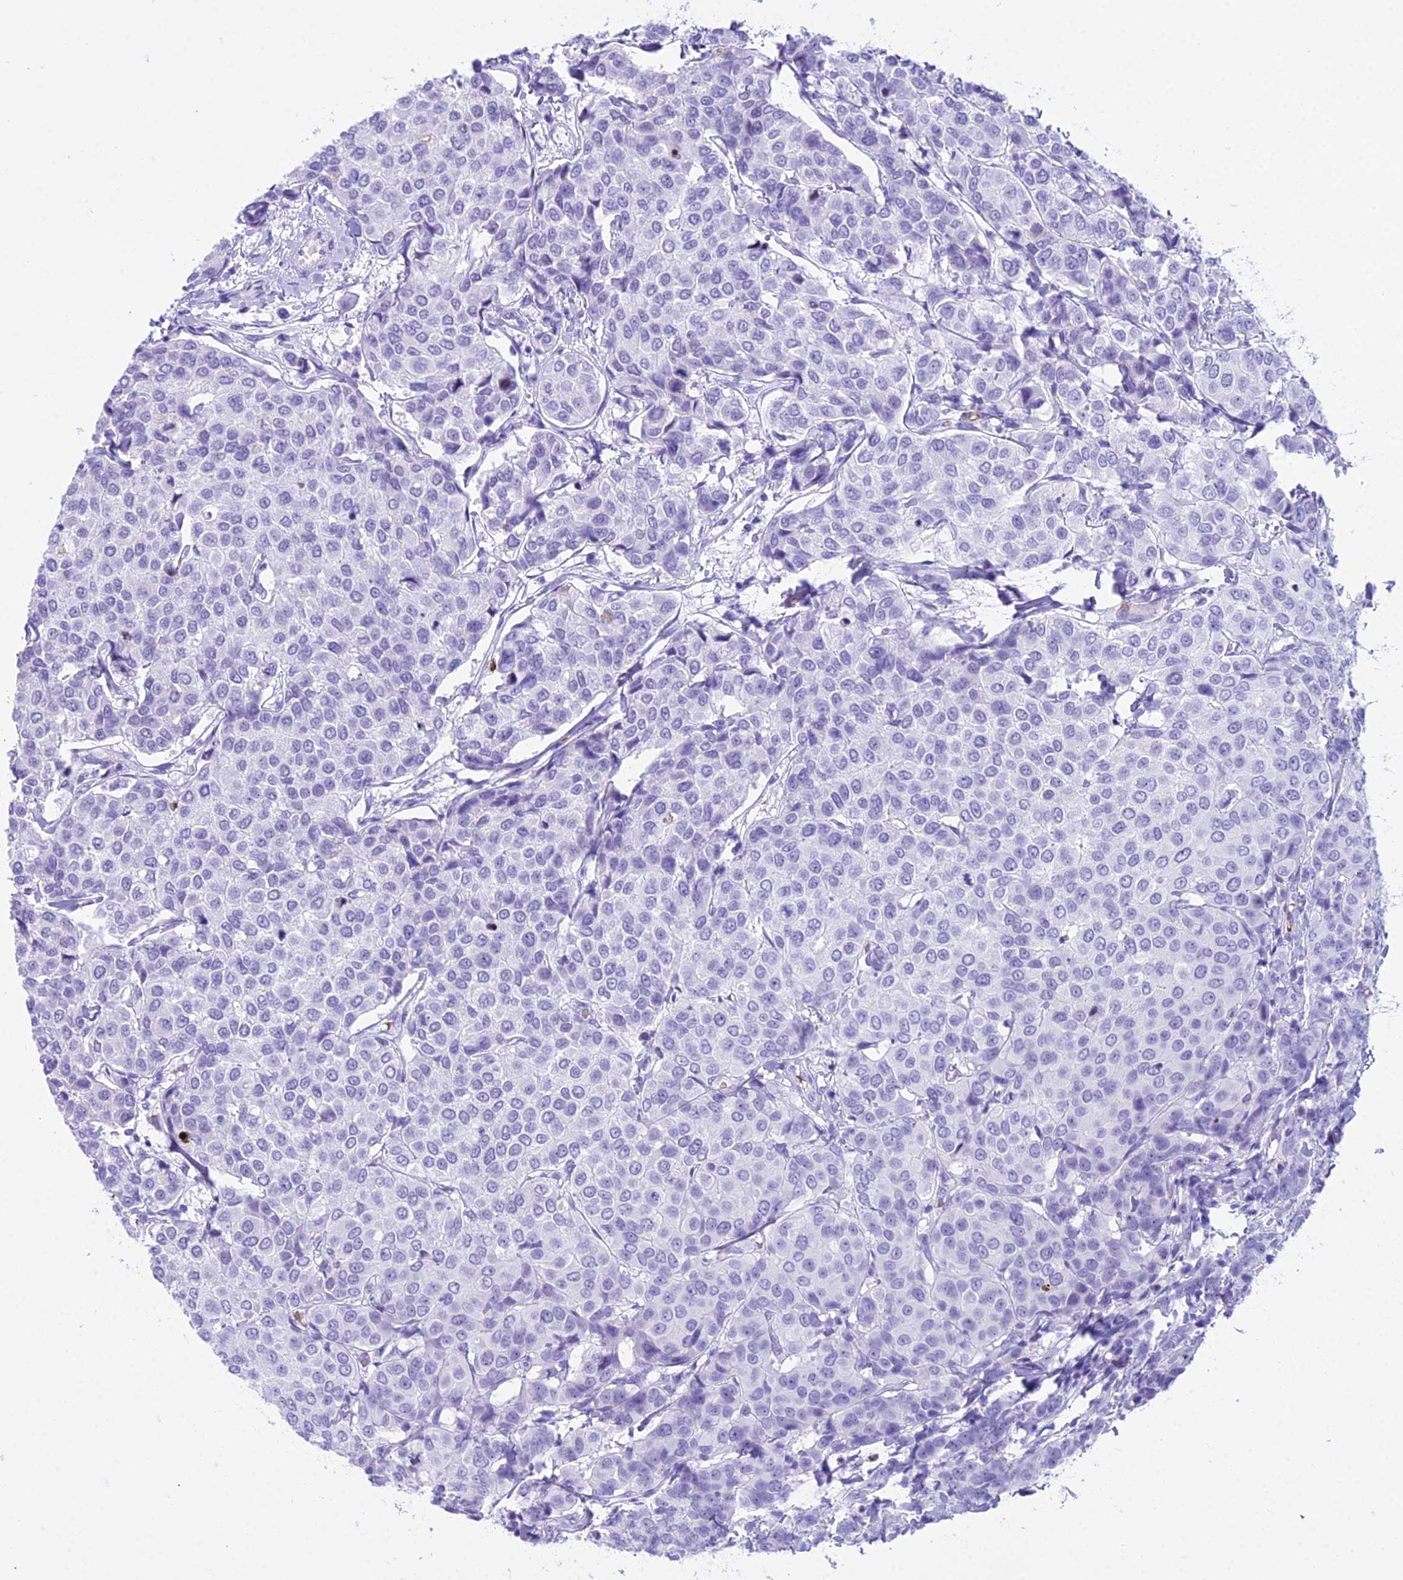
{"staining": {"intensity": "negative", "quantity": "none", "location": "none"}, "tissue": "breast cancer", "cell_type": "Tumor cells", "image_type": "cancer", "snomed": [{"axis": "morphology", "description": "Duct carcinoma"}, {"axis": "topography", "description": "Breast"}], "caption": "Protein analysis of breast cancer displays no significant expression in tumor cells.", "gene": "RNPS1", "patient": {"sex": "female", "age": 55}}